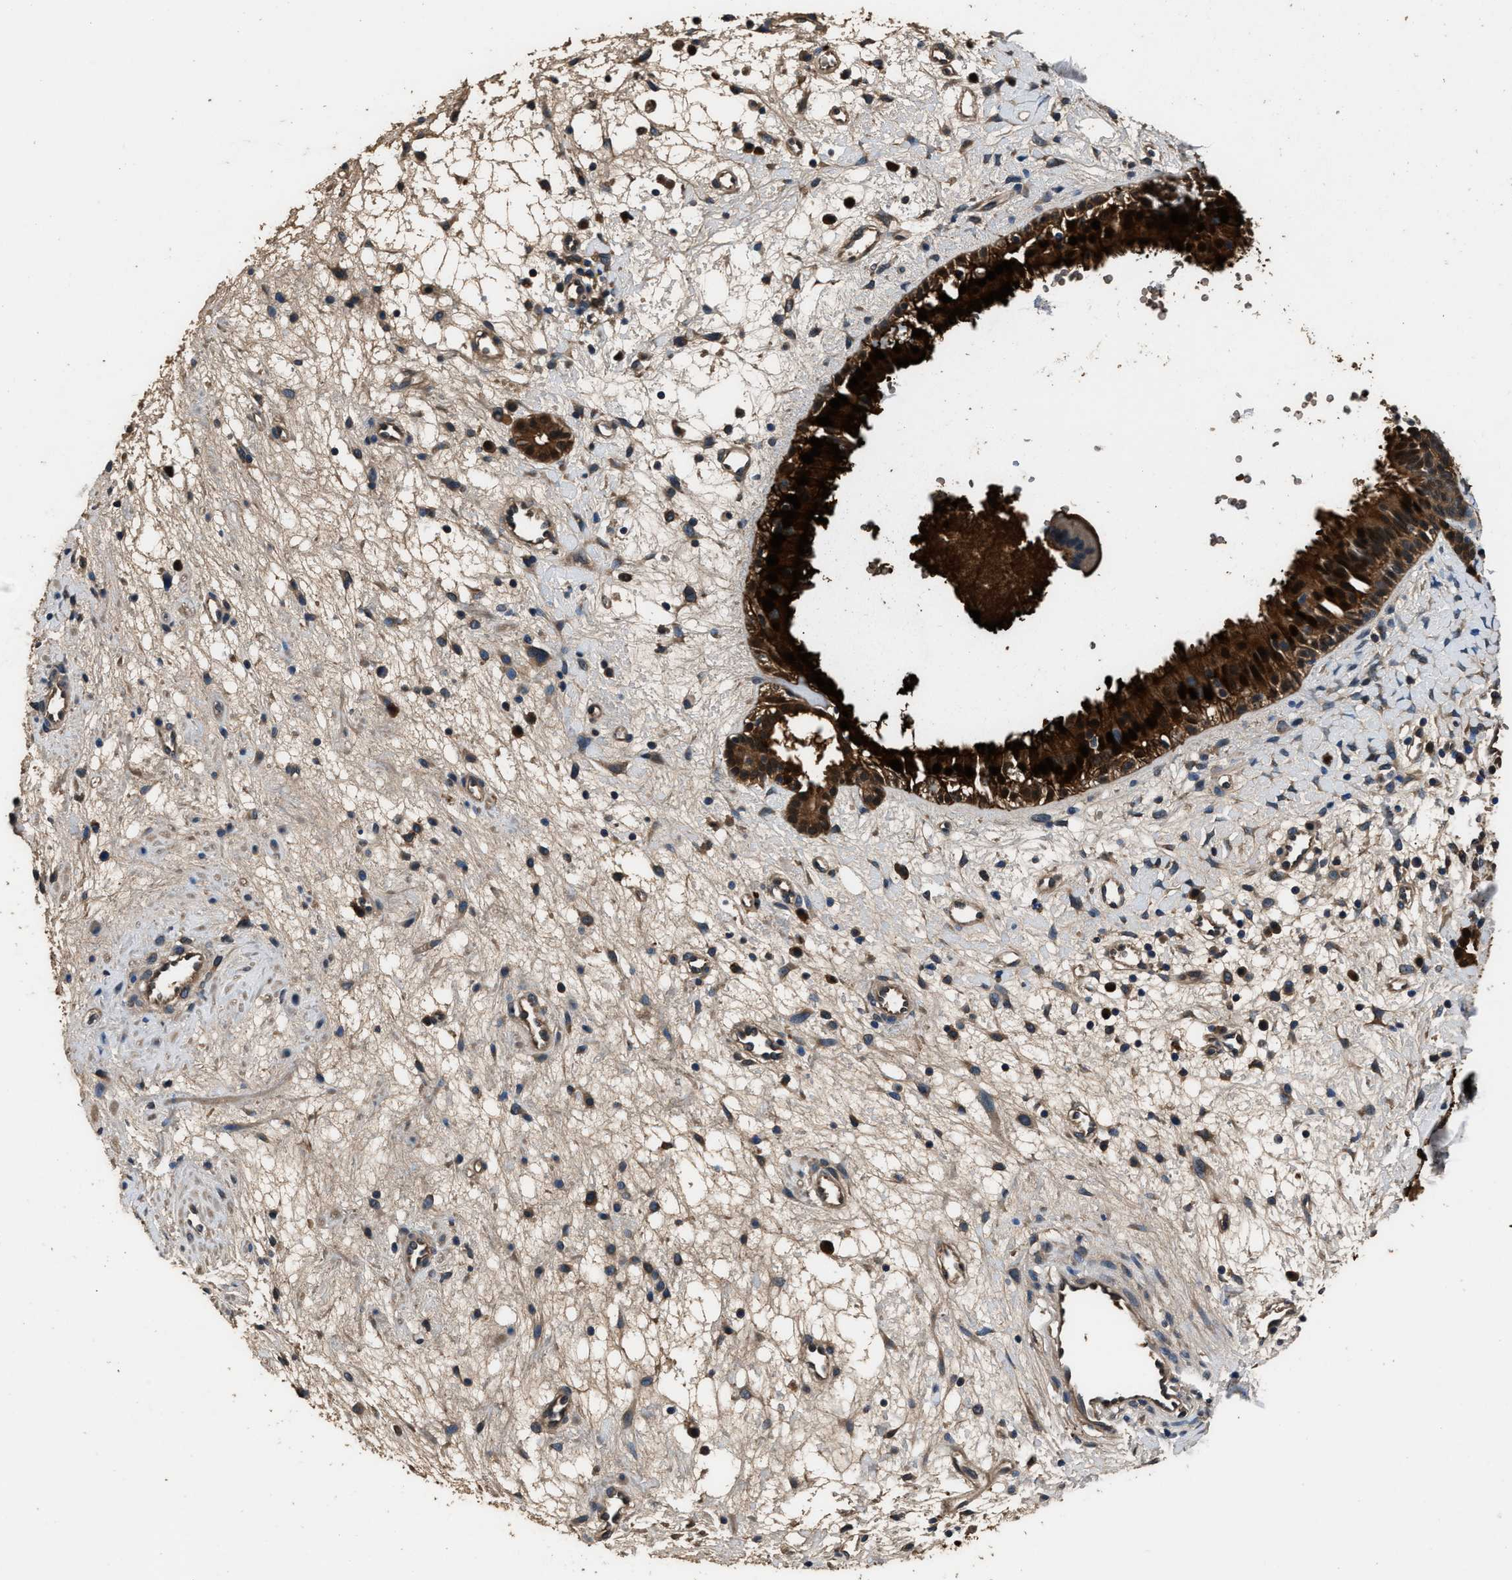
{"staining": {"intensity": "strong", "quantity": ">75%", "location": "cytoplasmic/membranous"}, "tissue": "nasopharynx", "cell_type": "Respiratory epithelial cells", "image_type": "normal", "snomed": [{"axis": "morphology", "description": "Normal tissue, NOS"}, {"axis": "topography", "description": "Nasopharynx"}], "caption": "Protein staining by IHC shows strong cytoplasmic/membranous staining in approximately >75% of respiratory epithelial cells in benign nasopharynx.", "gene": "GSTP1", "patient": {"sex": "male", "age": 22}}